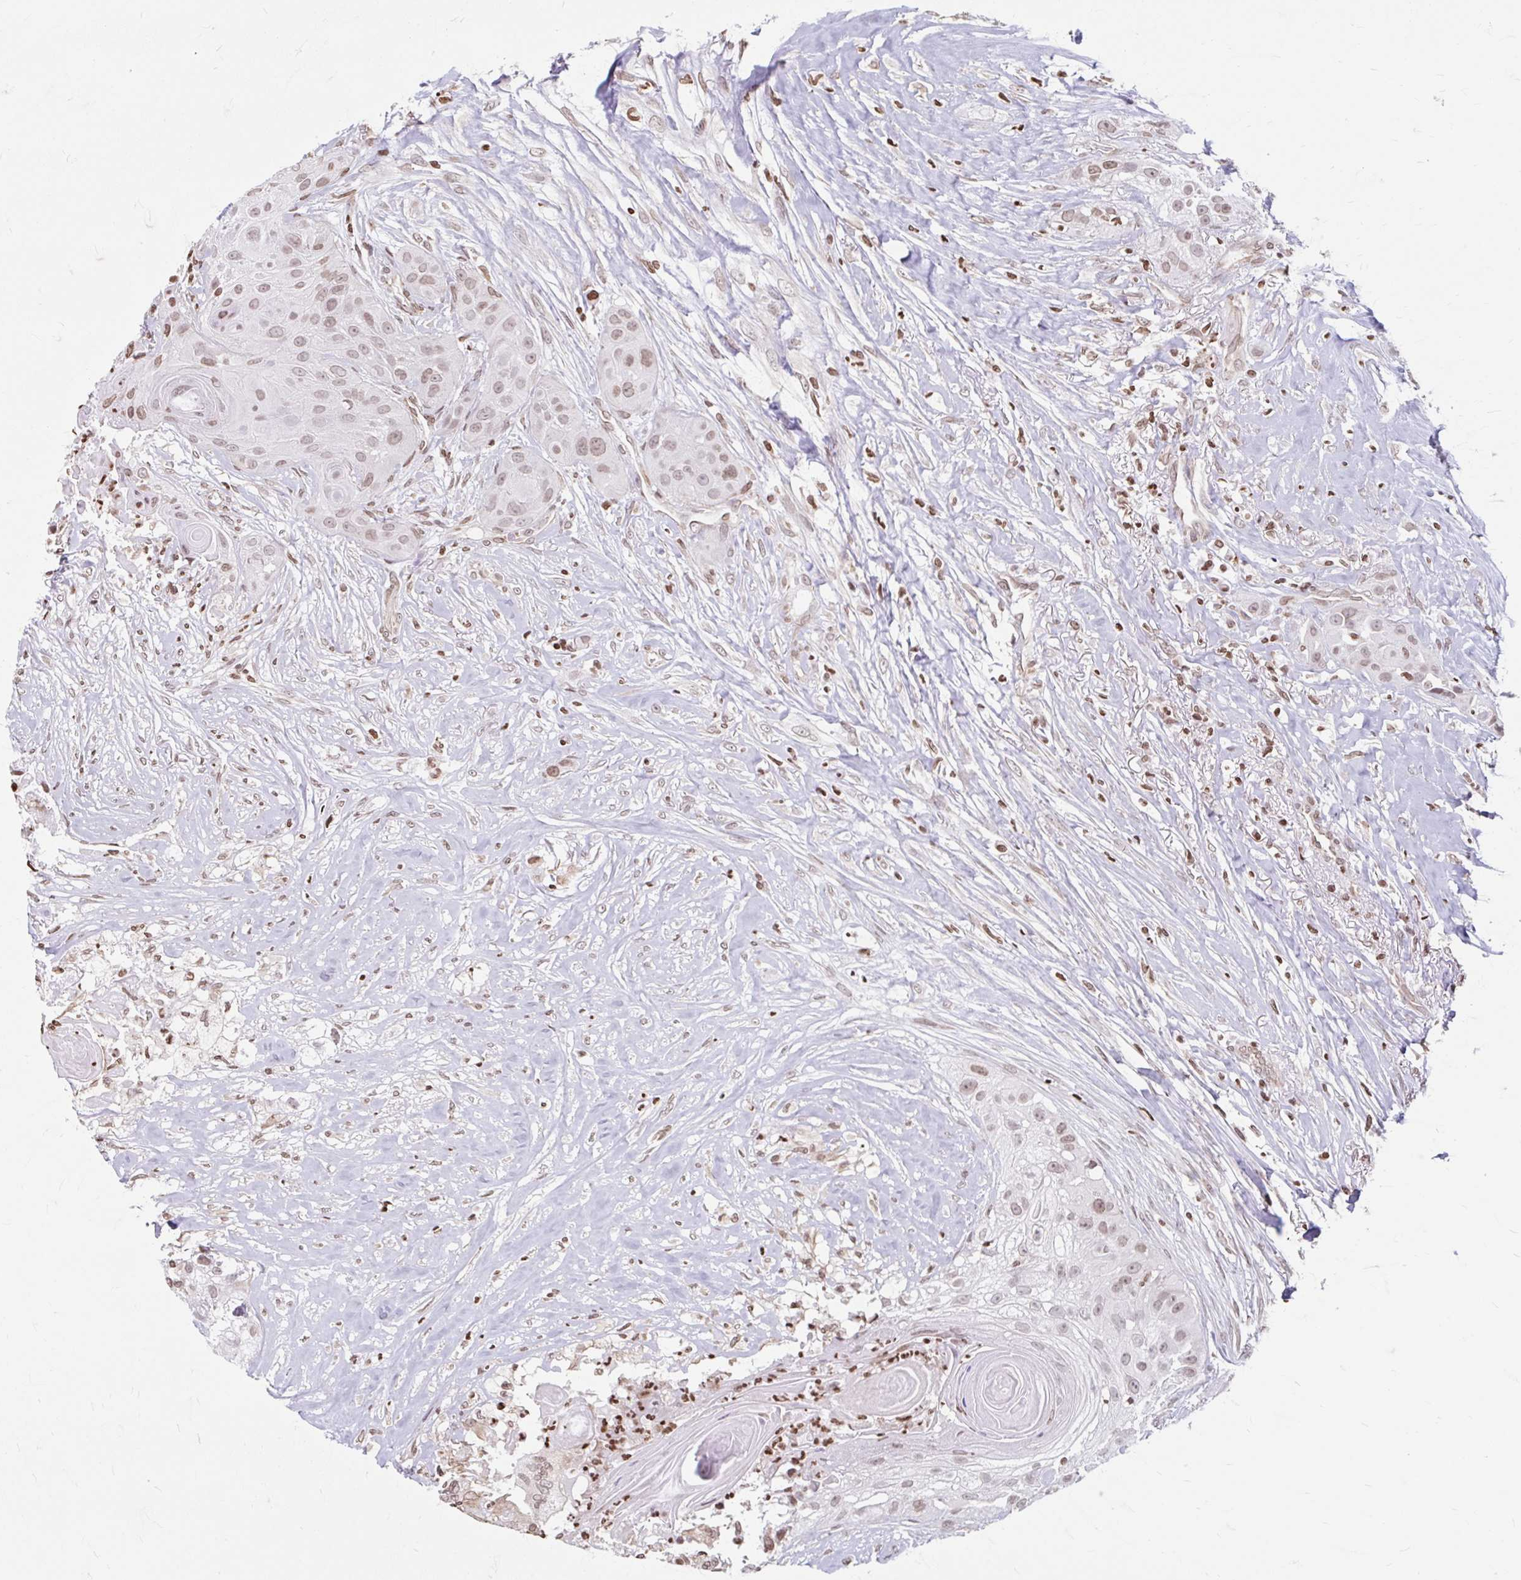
{"staining": {"intensity": "moderate", "quantity": ">75%", "location": "nuclear"}, "tissue": "head and neck cancer", "cell_type": "Tumor cells", "image_type": "cancer", "snomed": [{"axis": "morphology", "description": "Squamous cell carcinoma, NOS"}, {"axis": "topography", "description": "Head-Neck"}], "caption": "Immunohistochemical staining of squamous cell carcinoma (head and neck) reveals moderate nuclear protein expression in approximately >75% of tumor cells.", "gene": "ORC3", "patient": {"sex": "male", "age": 83}}